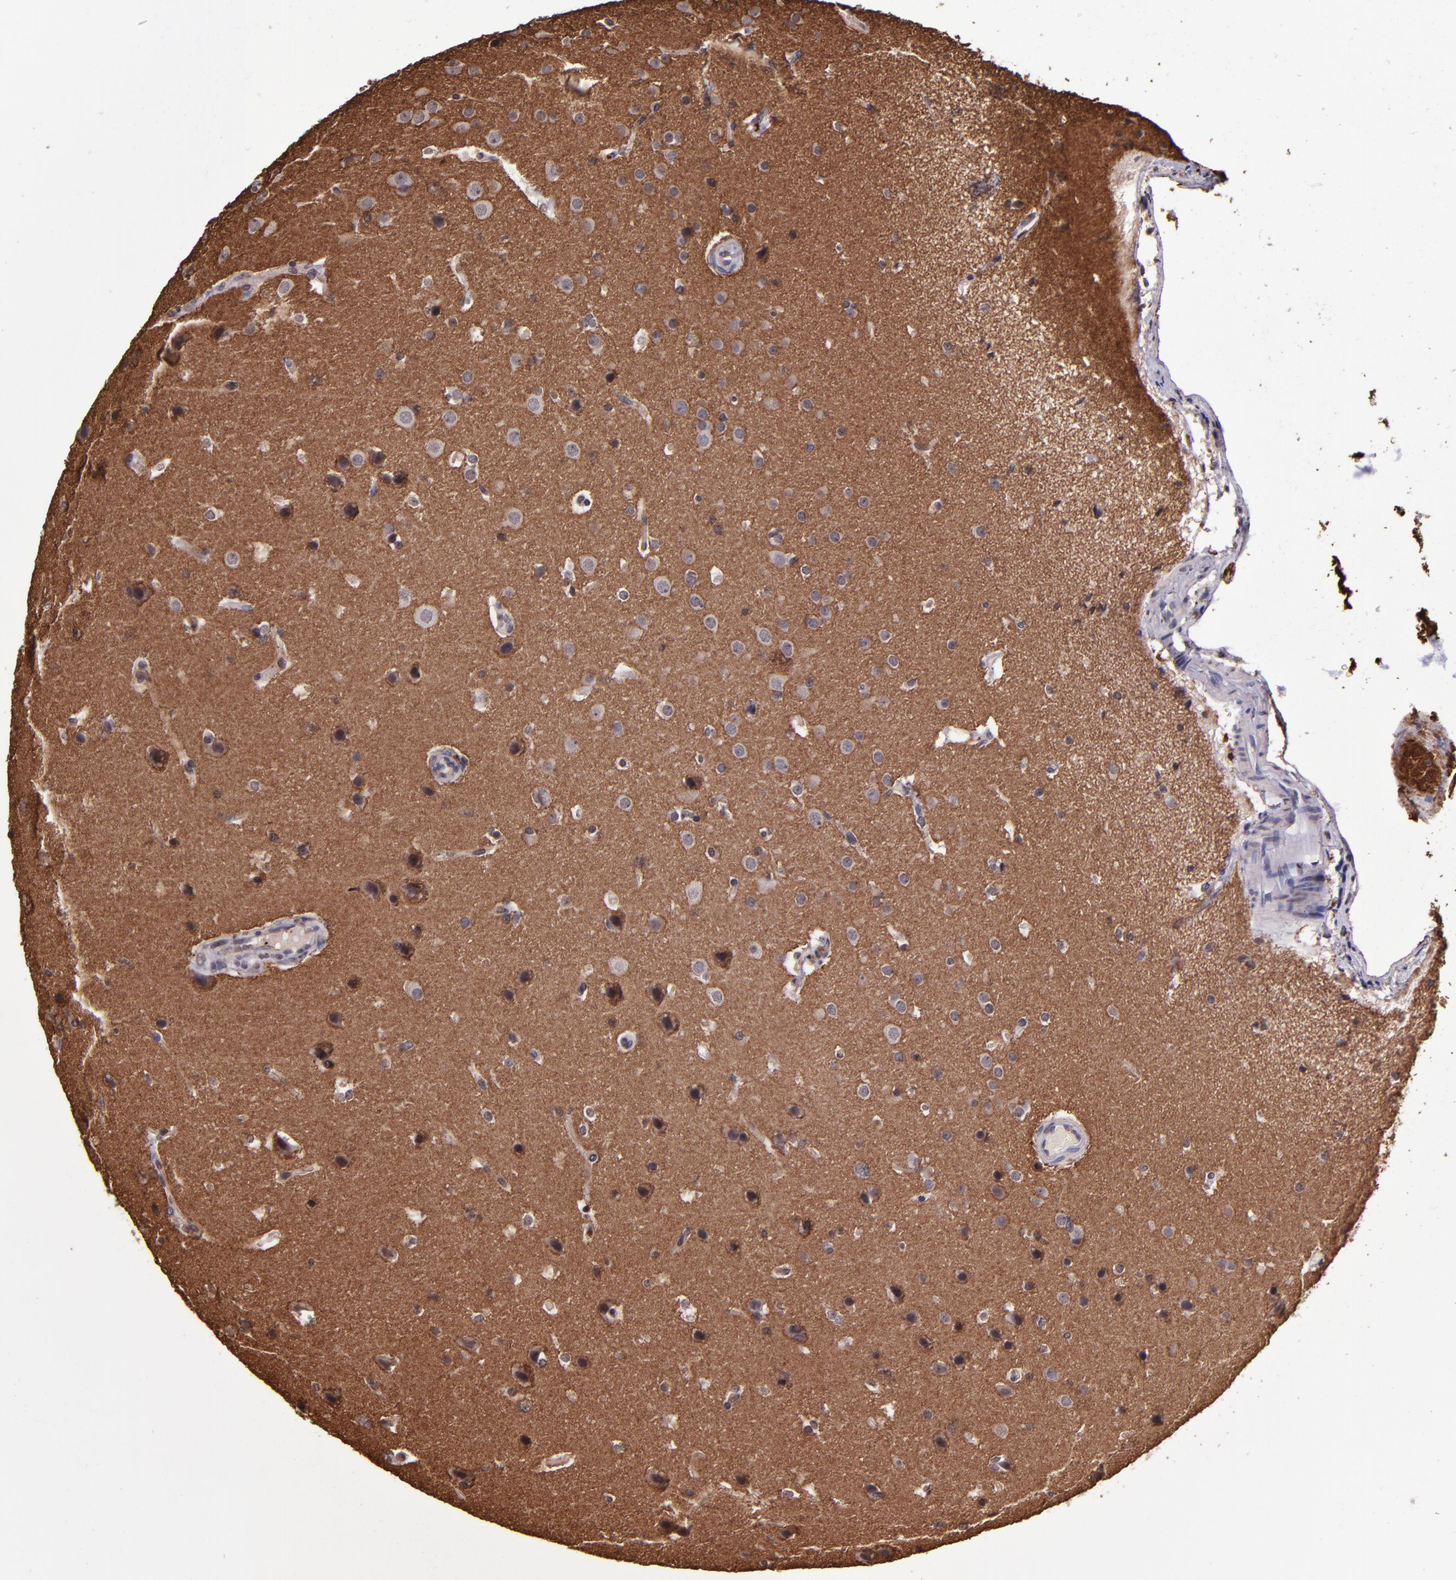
{"staining": {"intensity": "strong", "quantity": "25%-75%", "location": "cytoplasmic/membranous"}, "tissue": "glioma", "cell_type": "Tumor cells", "image_type": "cancer", "snomed": [{"axis": "morphology", "description": "Glioma, malignant, Low grade"}, {"axis": "topography", "description": "Cerebral cortex"}], "caption": "Immunohistochemistry (IHC) staining of malignant low-grade glioma, which displays high levels of strong cytoplasmic/membranous expression in about 25%-75% of tumor cells indicating strong cytoplasmic/membranous protein expression. The staining was performed using DAB (brown) for protein detection and nuclei were counterstained in hematoxylin (blue).", "gene": "SLC2A3", "patient": {"sex": "female", "age": 47}}